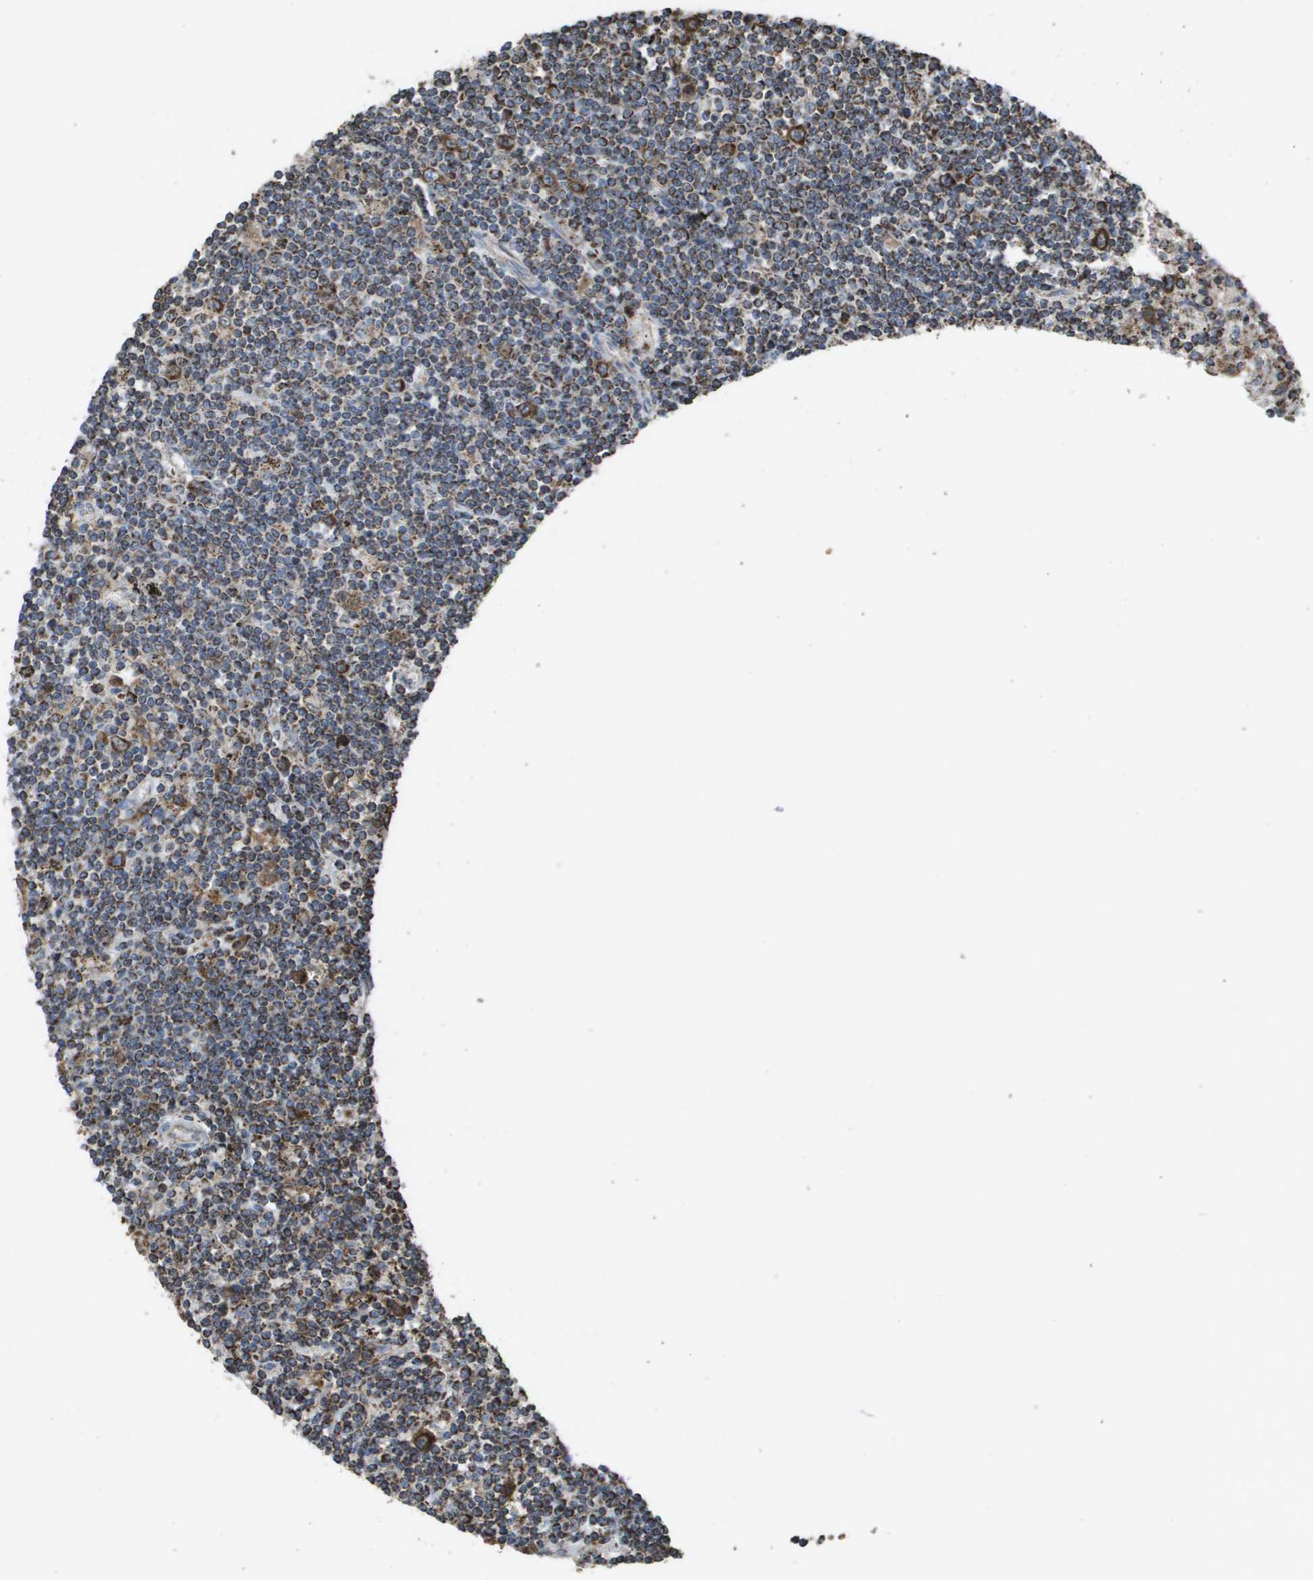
{"staining": {"intensity": "moderate", "quantity": ">75%", "location": "cytoplasmic/membranous"}, "tissue": "lymphoma", "cell_type": "Tumor cells", "image_type": "cancer", "snomed": [{"axis": "morphology", "description": "Malignant lymphoma, non-Hodgkin's type, Low grade"}, {"axis": "topography", "description": "Spleen"}], "caption": "This image shows malignant lymphoma, non-Hodgkin's type (low-grade) stained with immunohistochemistry (IHC) to label a protein in brown. The cytoplasmic/membranous of tumor cells show moderate positivity for the protein. Nuclei are counter-stained blue.", "gene": "HSPE1", "patient": {"sex": "male", "age": 76}}